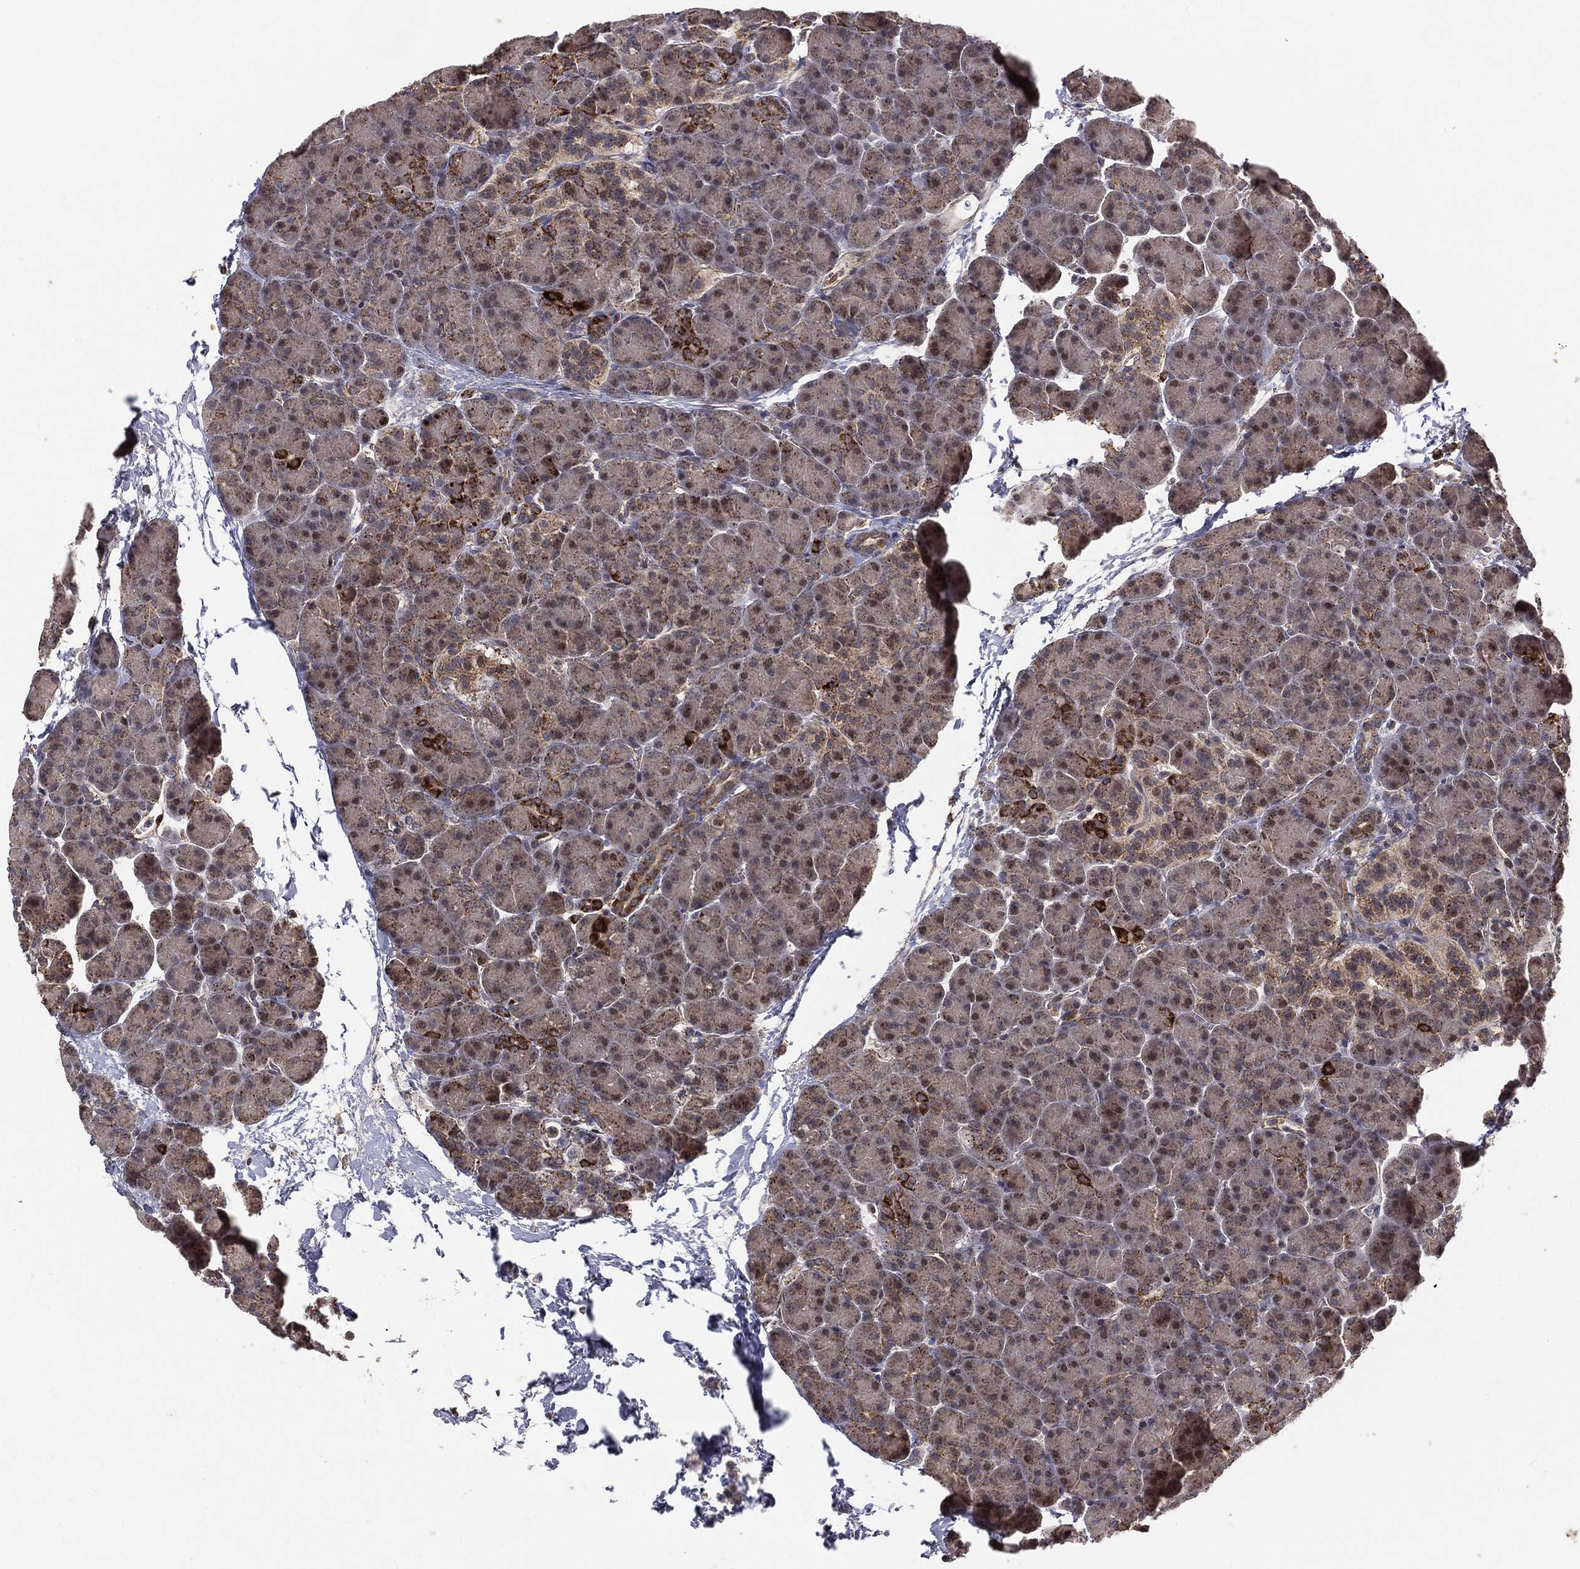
{"staining": {"intensity": "strong", "quantity": "<25%", "location": "cytoplasmic/membranous"}, "tissue": "pancreas", "cell_type": "Exocrine glandular cells", "image_type": "normal", "snomed": [{"axis": "morphology", "description": "Normal tissue, NOS"}, {"axis": "topography", "description": "Pancreas"}], "caption": "Immunohistochemistry (IHC) histopathology image of unremarkable pancreas stained for a protein (brown), which demonstrates medium levels of strong cytoplasmic/membranous expression in approximately <25% of exocrine glandular cells.", "gene": "MTOR", "patient": {"sex": "female", "age": 44}}